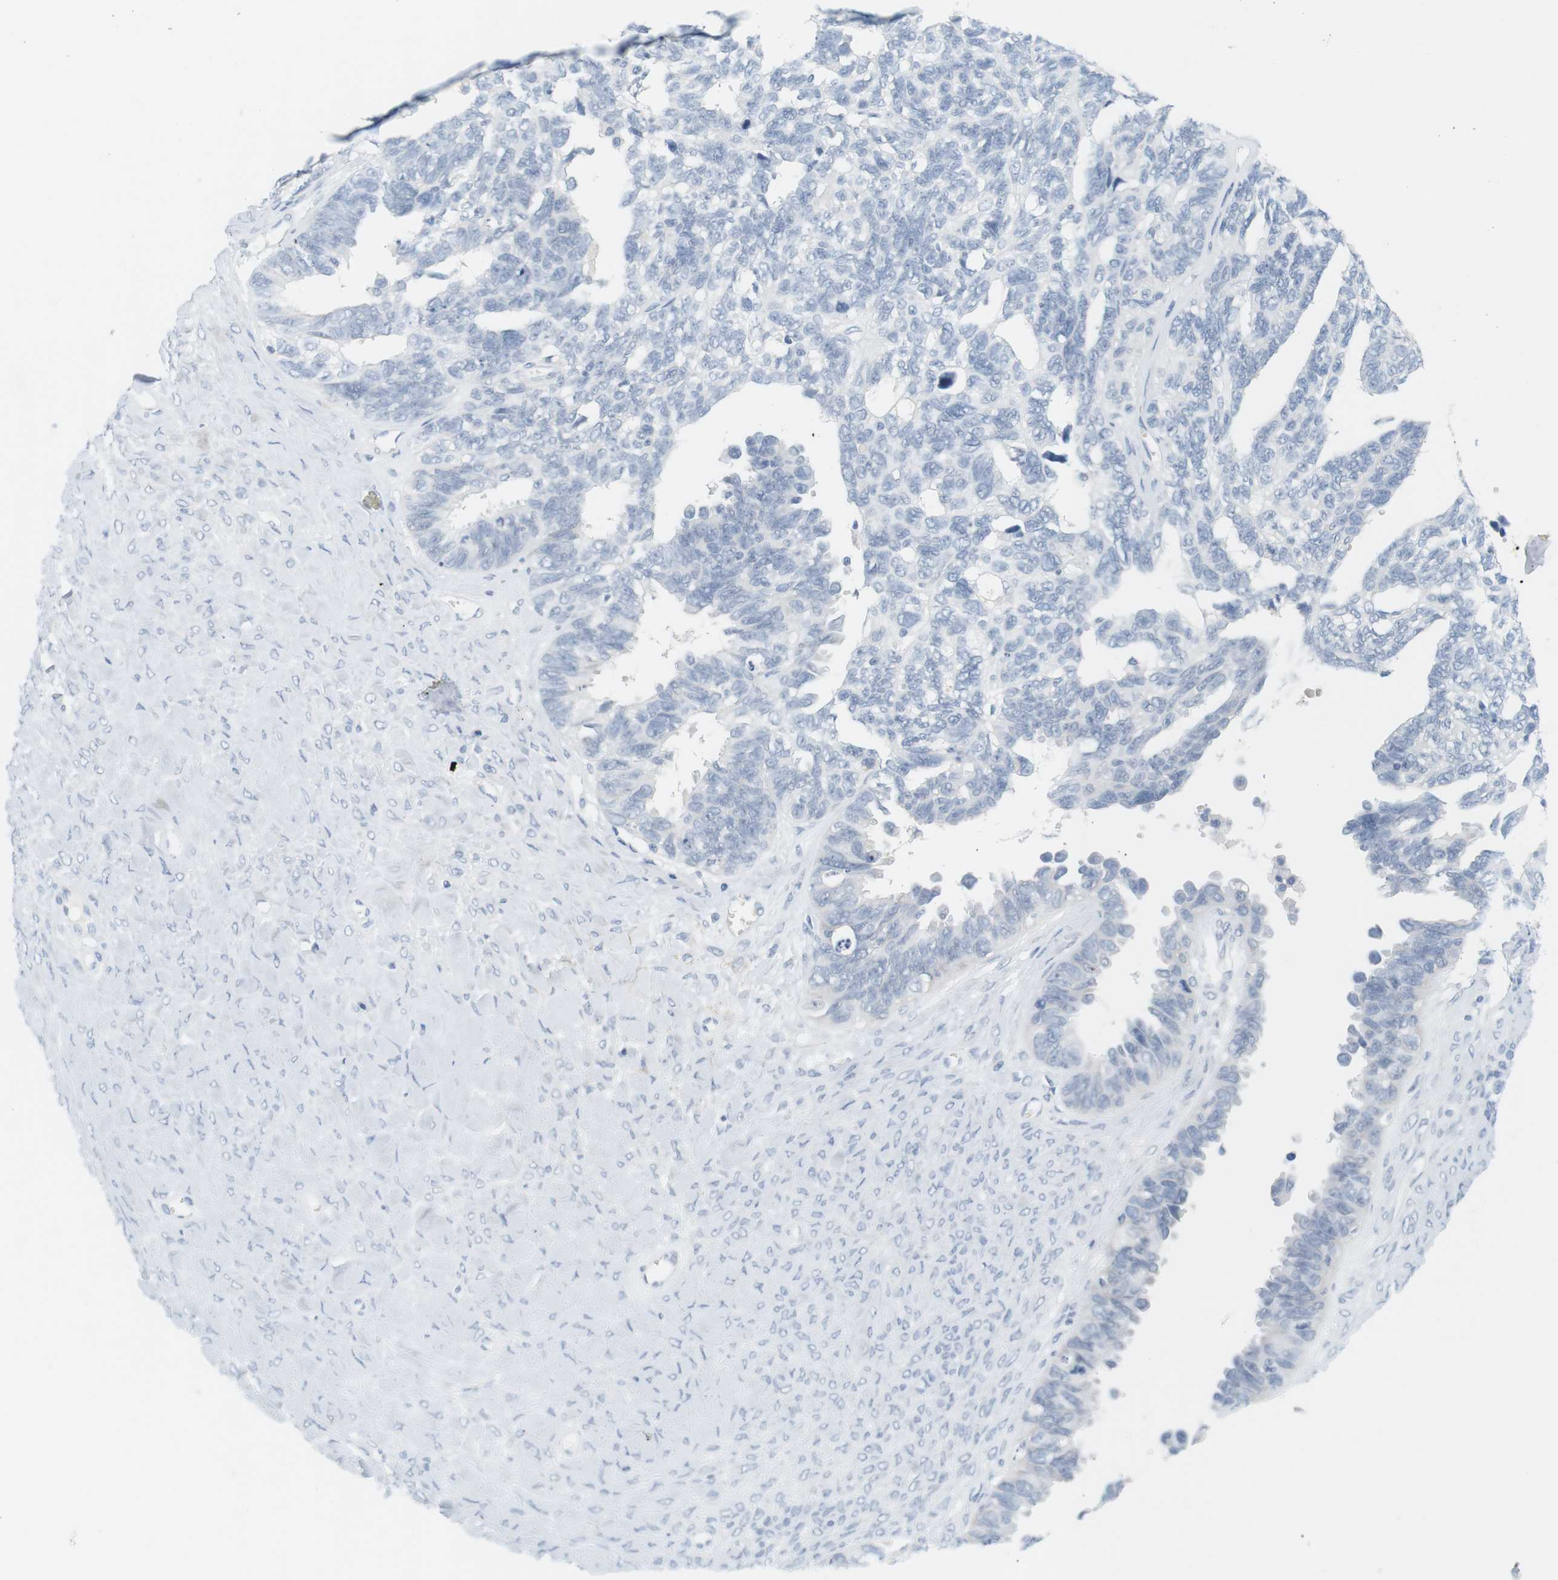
{"staining": {"intensity": "negative", "quantity": "none", "location": "none"}, "tissue": "ovarian cancer", "cell_type": "Tumor cells", "image_type": "cancer", "snomed": [{"axis": "morphology", "description": "Cystadenocarcinoma, serous, NOS"}, {"axis": "topography", "description": "Ovary"}], "caption": "IHC photomicrograph of human ovarian cancer (serous cystadenocarcinoma) stained for a protein (brown), which shows no staining in tumor cells.", "gene": "OPRM1", "patient": {"sex": "female", "age": 79}}